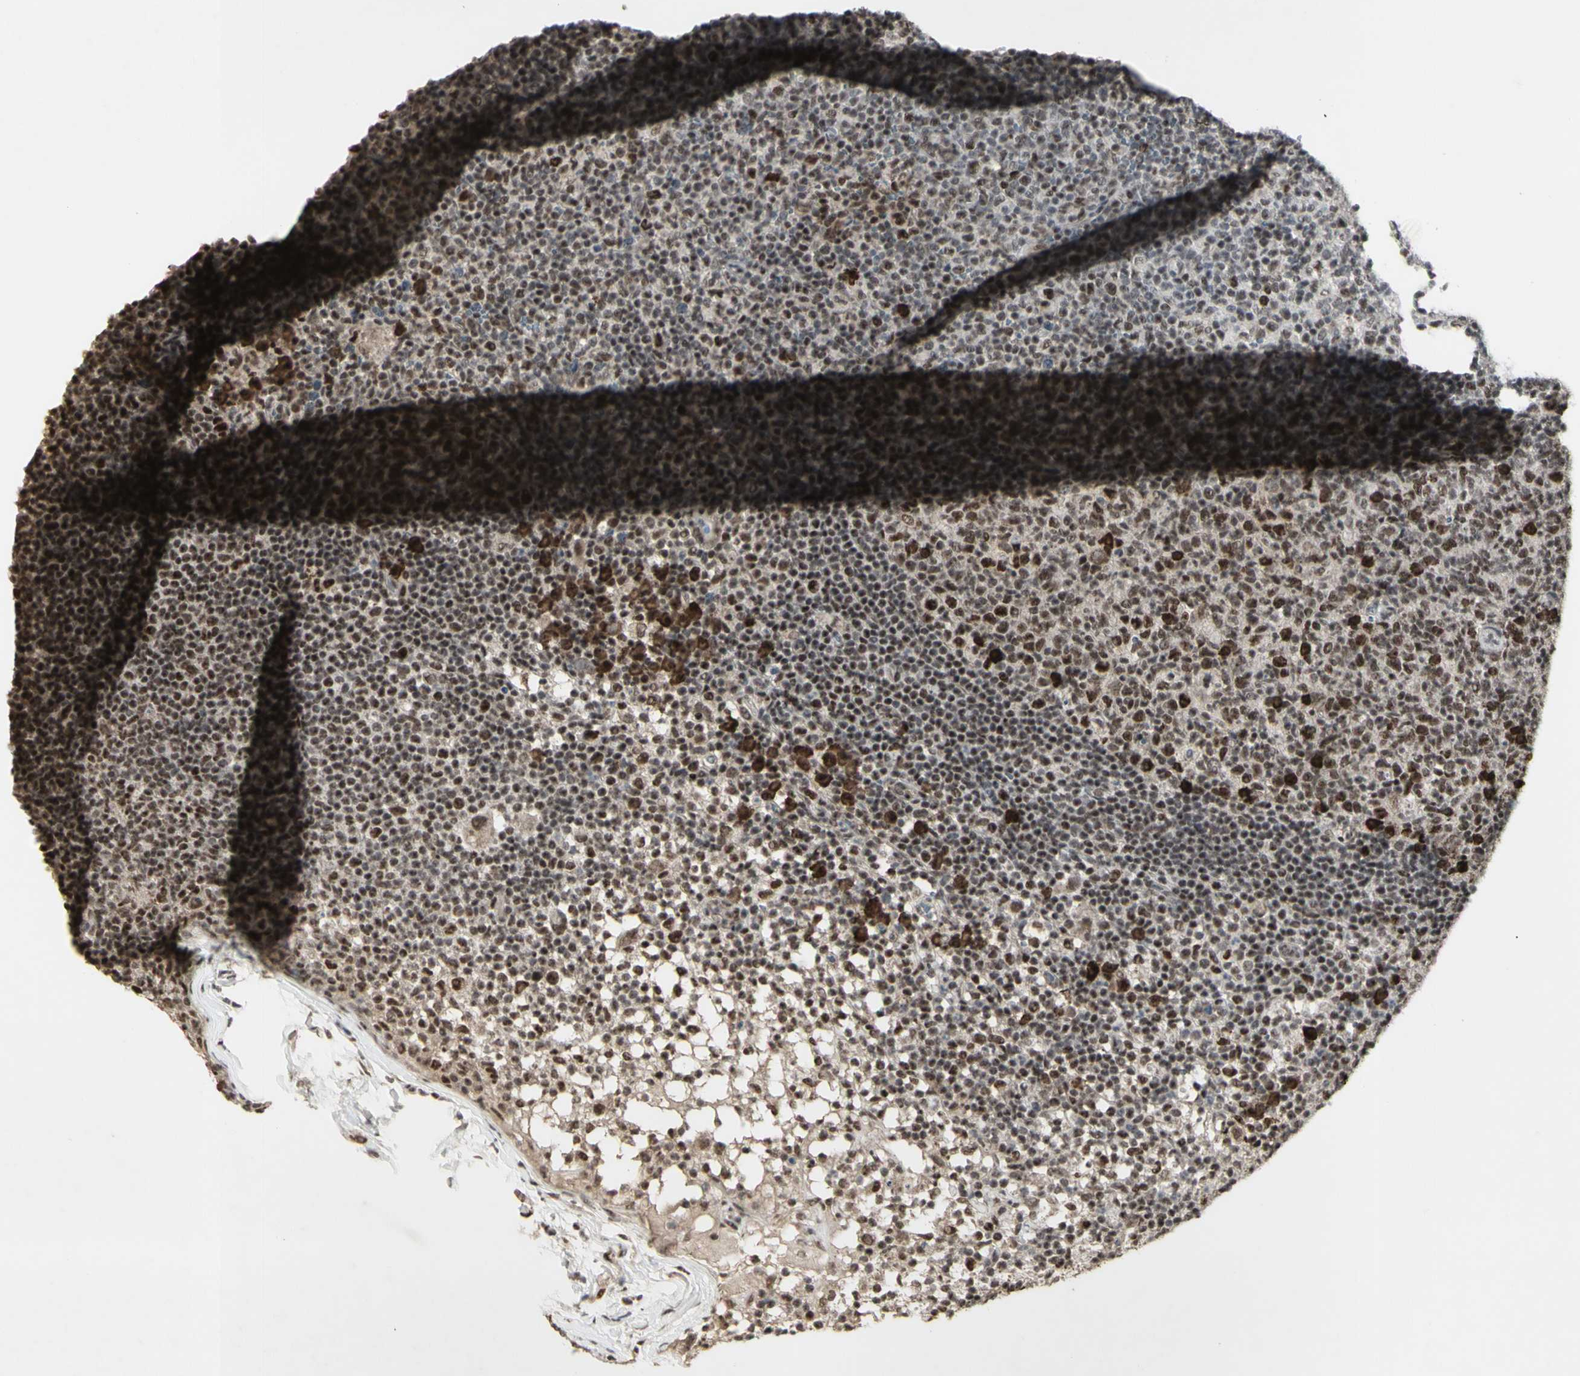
{"staining": {"intensity": "weak", "quantity": "25%-75%", "location": "nuclear"}, "tissue": "lymph node", "cell_type": "Germinal center cells", "image_type": "normal", "snomed": [{"axis": "morphology", "description": "Normal tissue, NOS"}, {"axis": "morphology", "description": "Inflammation, NOS"}, {"axis": "topography", "description": "Lymph node"}], "caption": "IHC histopathology image of normal lymph node stained for a protein (brown), which demonstrates low levels of weak nuclear expression in approximately 25%-75% of germinal center cells.", "gene": "CCNT1", "patient": {"sex": "male", "age": 55}}